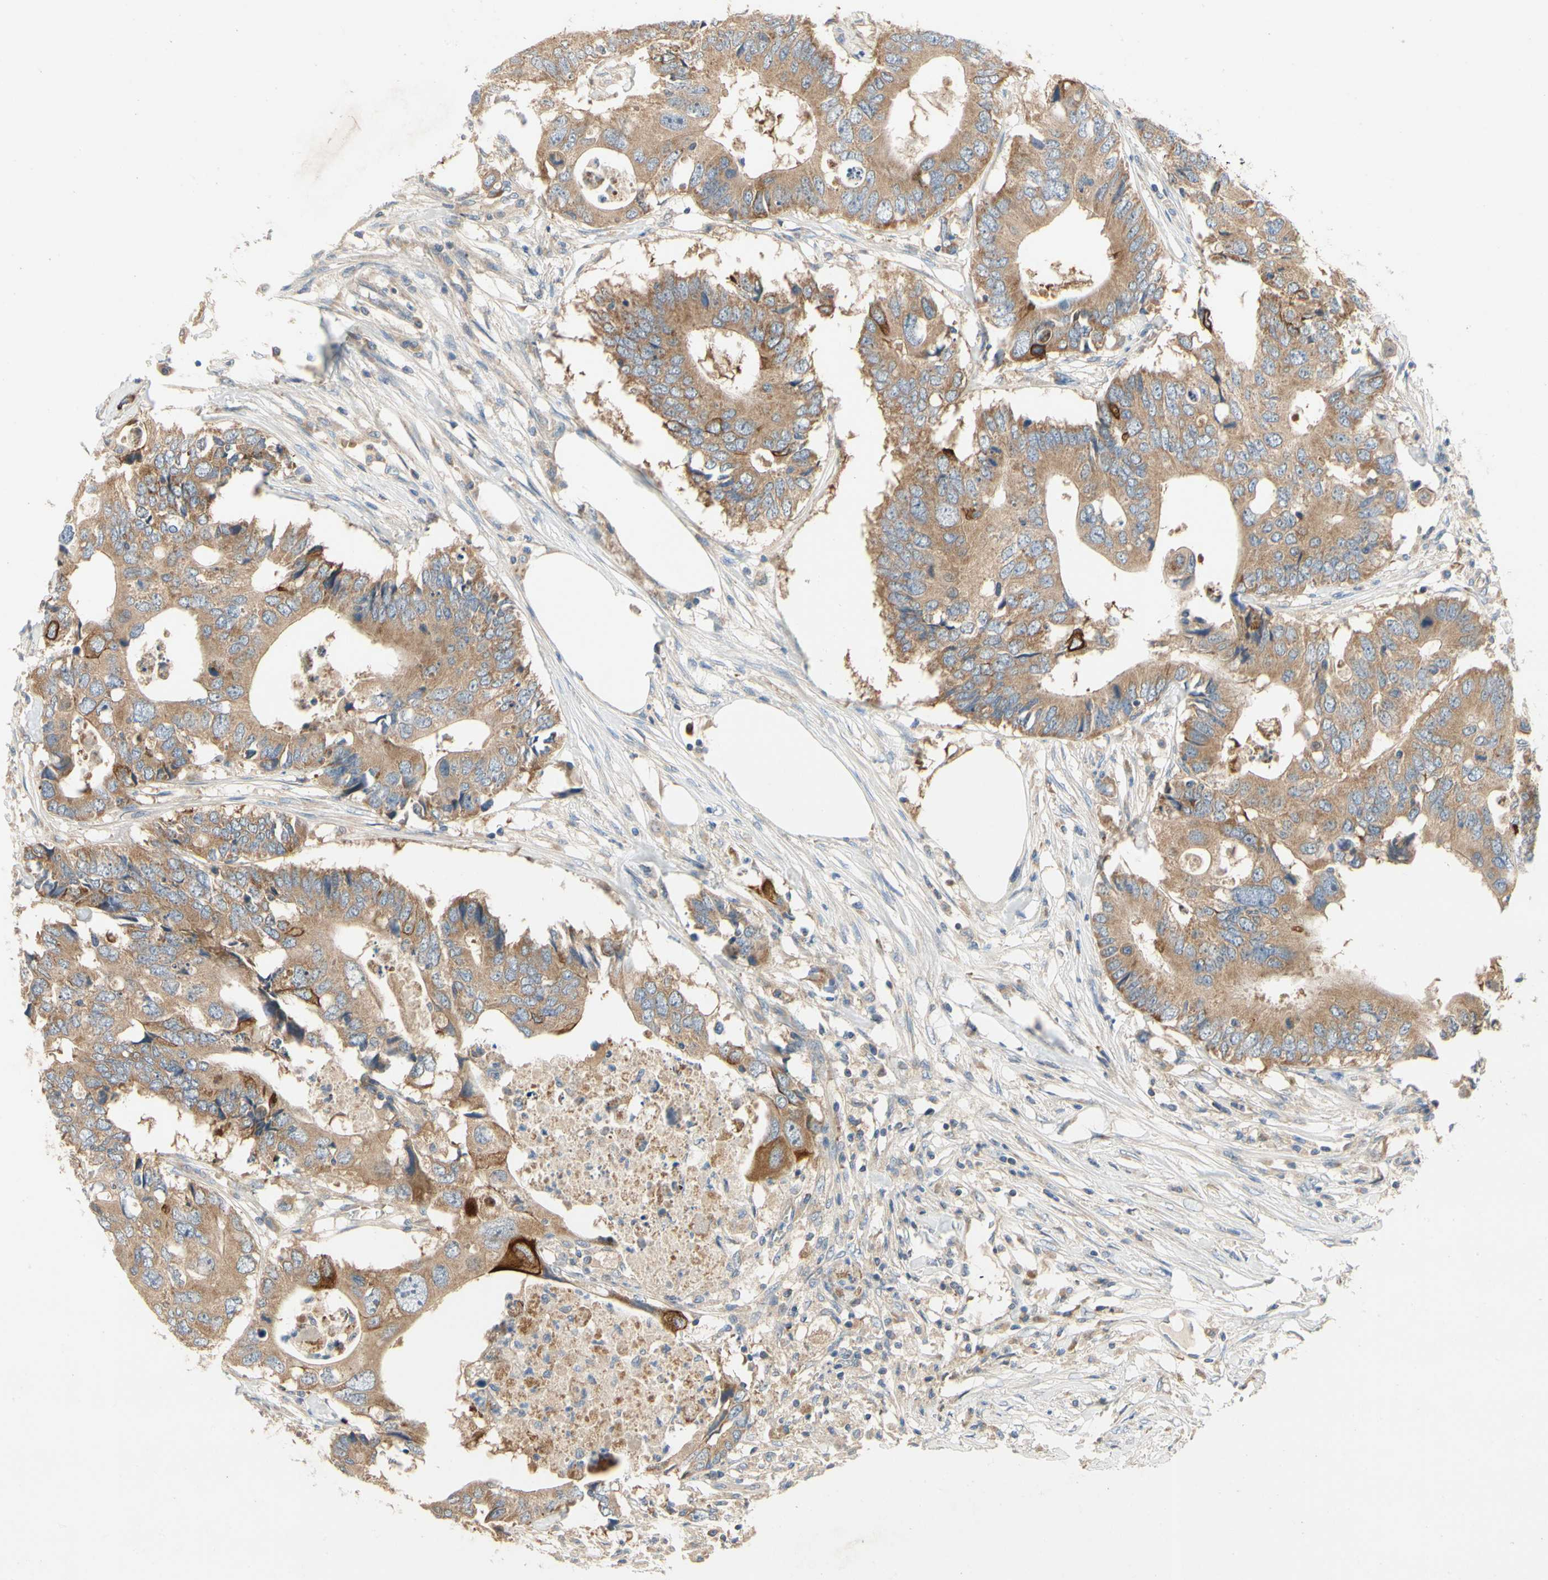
{"staining": {"intensity": "moderate", "quantity": ">75%", "location": "cytoplasmic/membranous"}, "tissue": "colorectal cancer", "cell_type": "Tumor cells", "image_type": "cancer", "snomed": [{"axis": "morphology", "description": "Adenocarcinoma, NOS"}, {"axis": "topography", "description": "Colon"}], "caption": "Colorectal adenocarcinoma stained for a protein (brown) shows moderate cytoplasmic/membranous positive positivity in approximately >75% of tumor cells.", "gene": "KLHDC8B", "patient": {"sex": "male", "age": 71}}